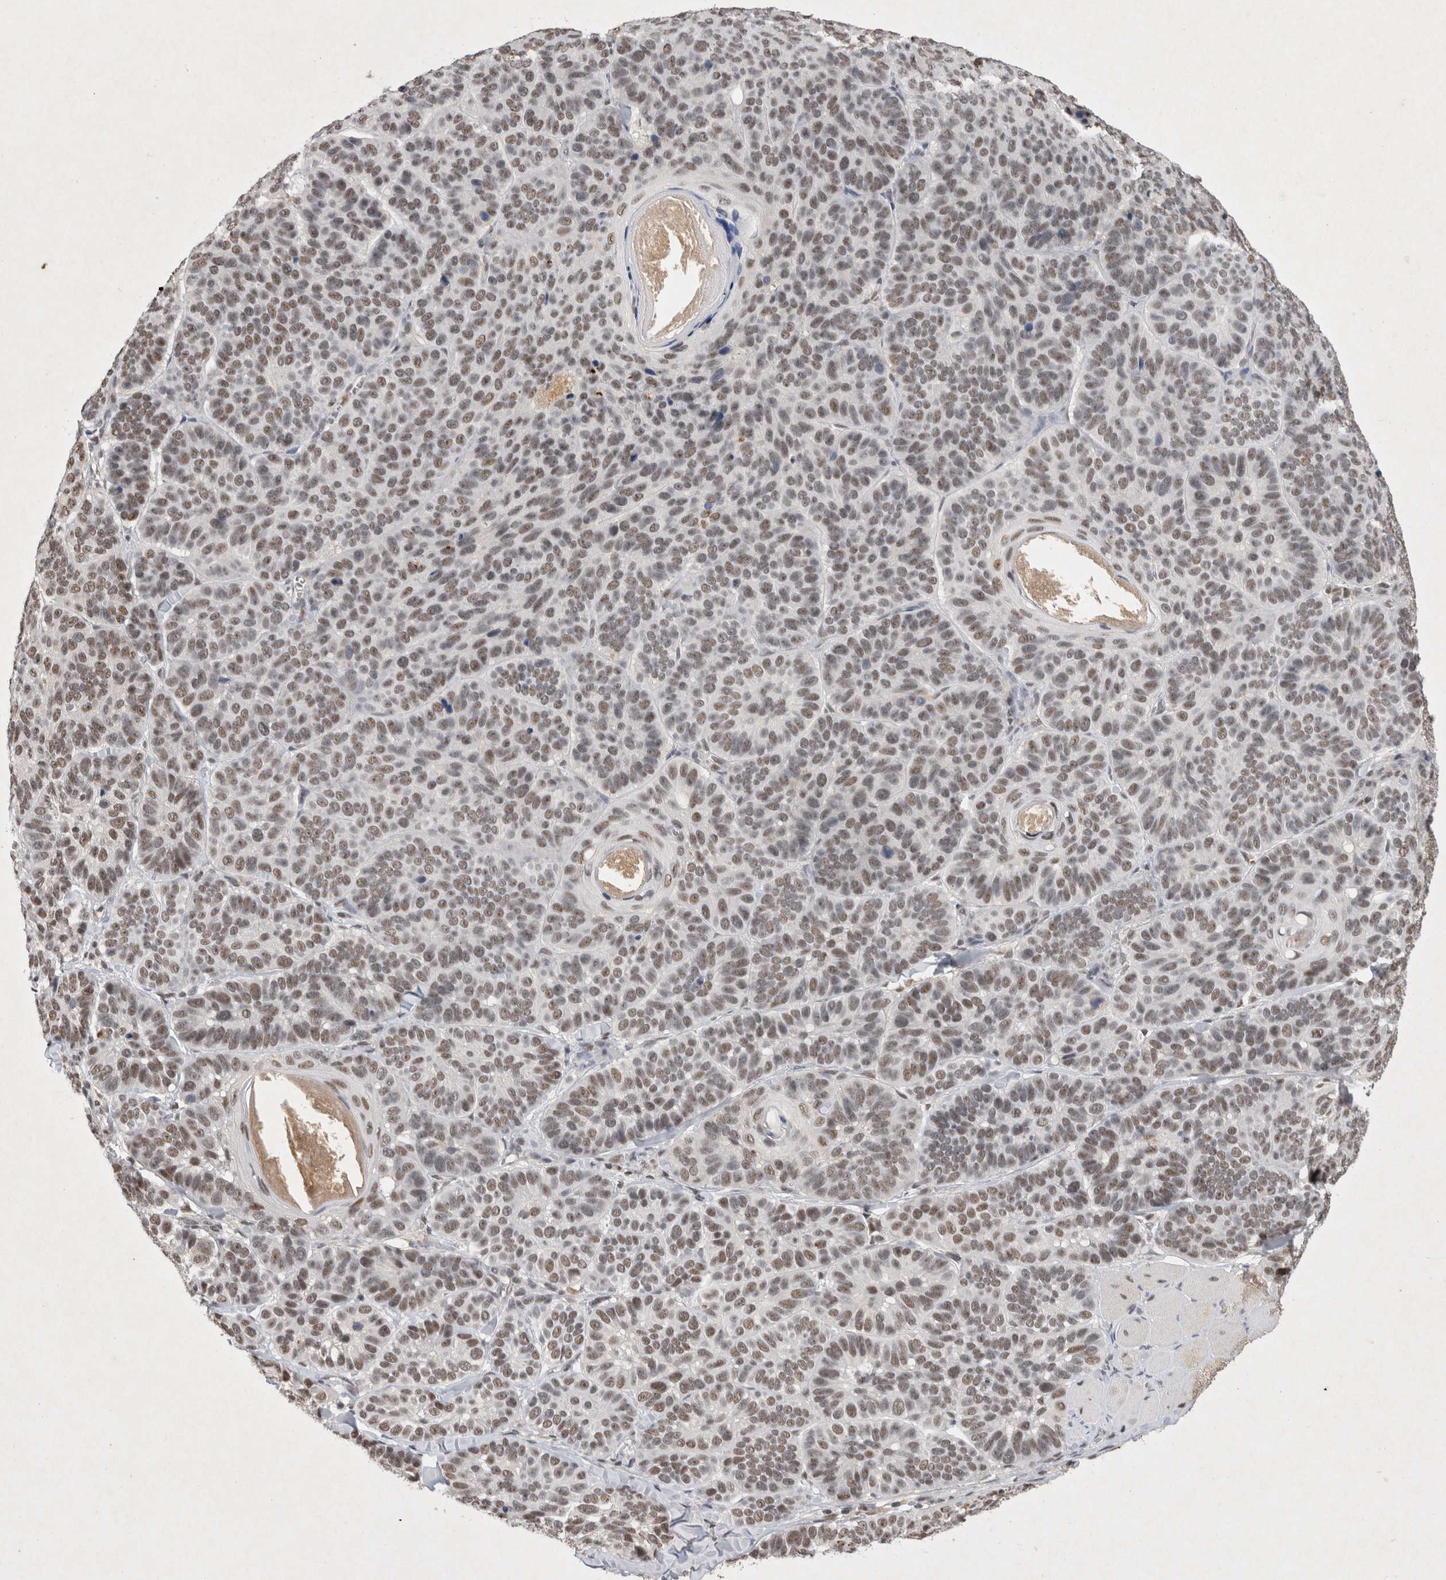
{"staining": {"intensity": "weak", "quantity": ">75%", "location": "nuclear"}, "tissue": "skin cancer", "cell_type": "Tumor cells", "image_type": "cancer", "snomed": [{"axis": "morphology", "description": "Basal cell carcinoma"}, {"axis": "topography", "description": "Skin"}], "caption": "Protein expression by IHC demonstrates weak nuclear expression in about >75% of tumor cells in basal cell carcinoma (skin).", "gene": "XRCC5", "patient": {"sex": "male", "age": 62}}